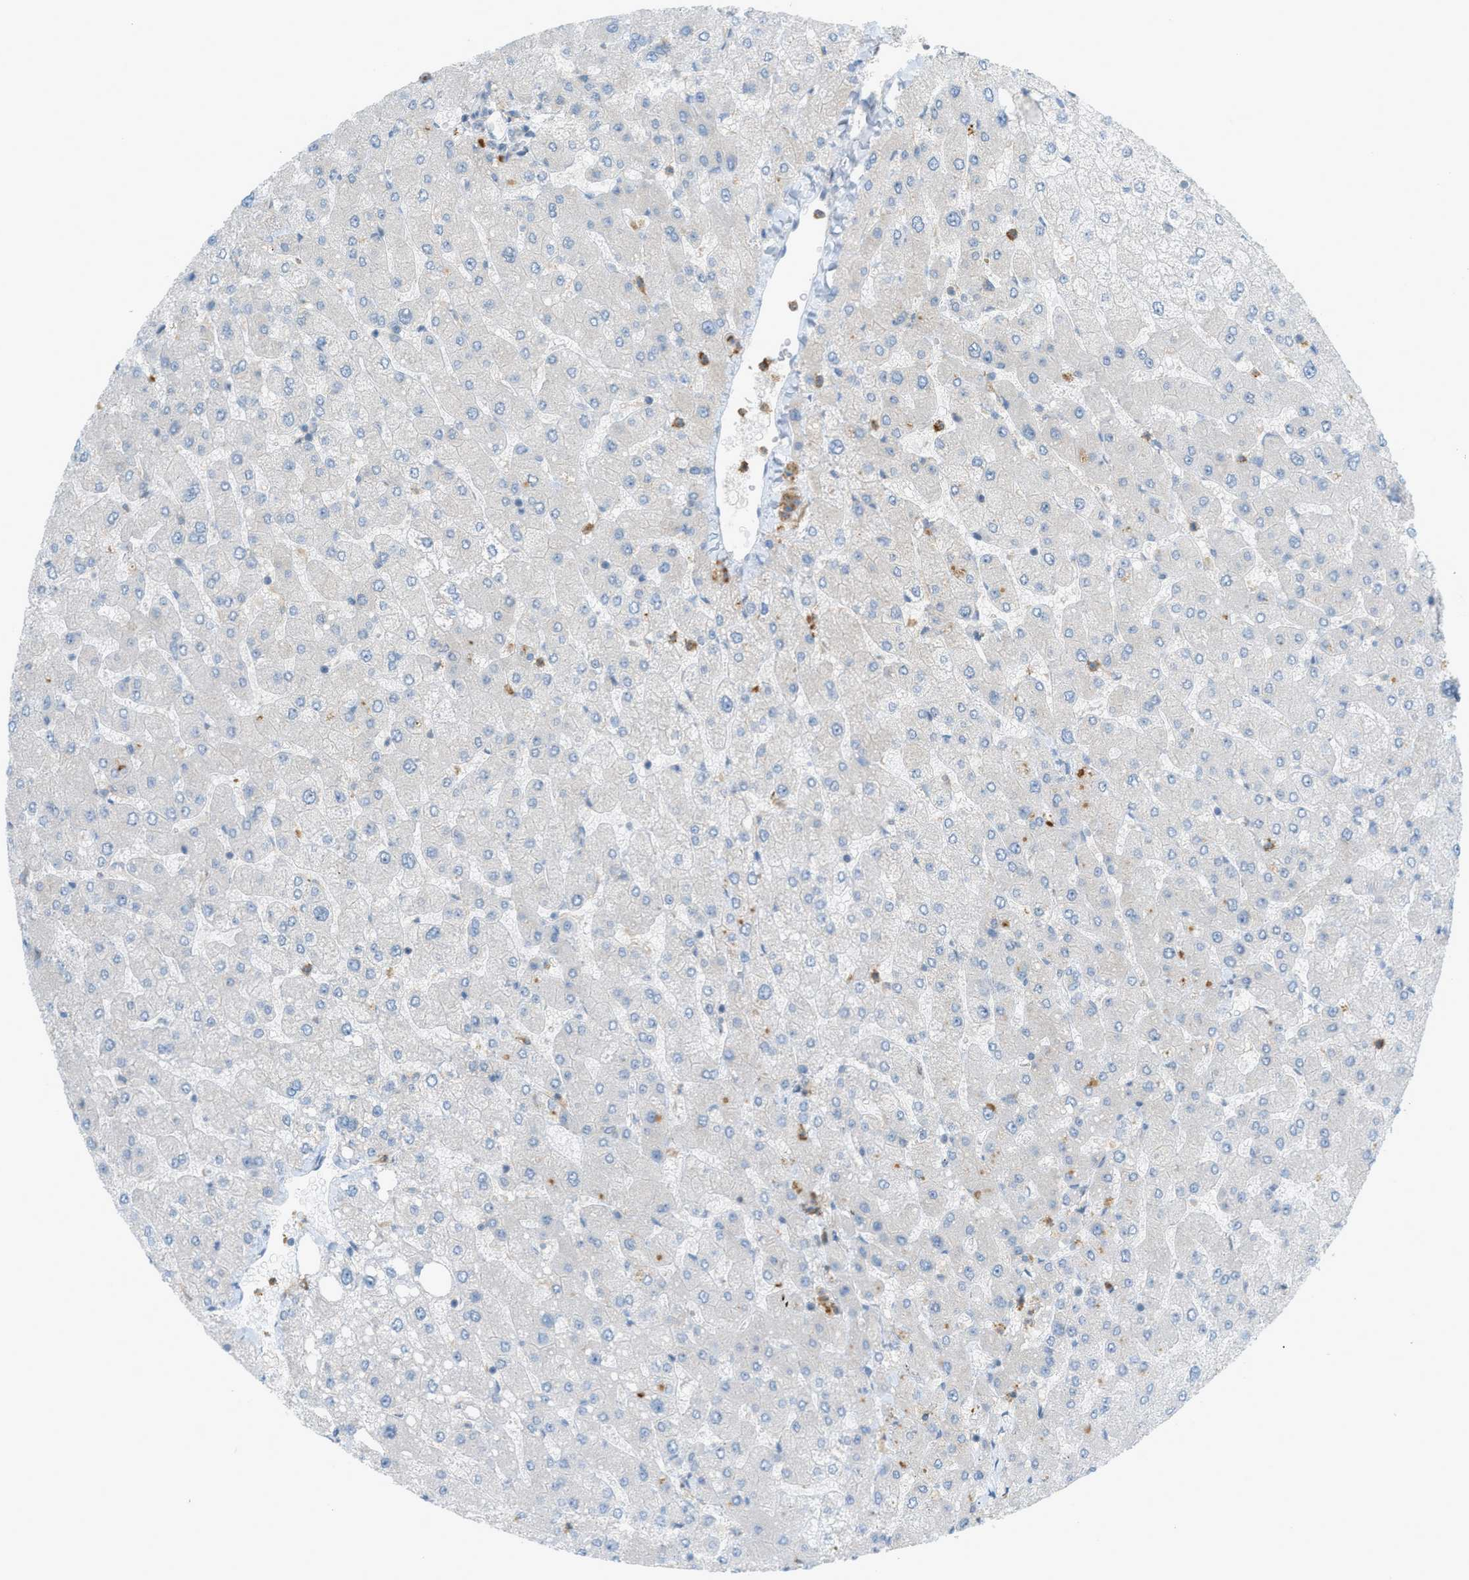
{"staining": {"intensity": "negative", "quantity": "none", "location": "none"}, "tissue": "liver", "cell_type": "Cholangiocytes", "image_type": "normal", "snomed": [{"axis": "morphology", "description": "Normal tissue, NOS"}, {"axis": "topography", "description": "Liver"}], "caption": "Protein analysis of normal liver demonstrates no significant expression in cholangiocytes.", "gene": "DYRK1A", "patient": {"sex": "male", "age": 55}}